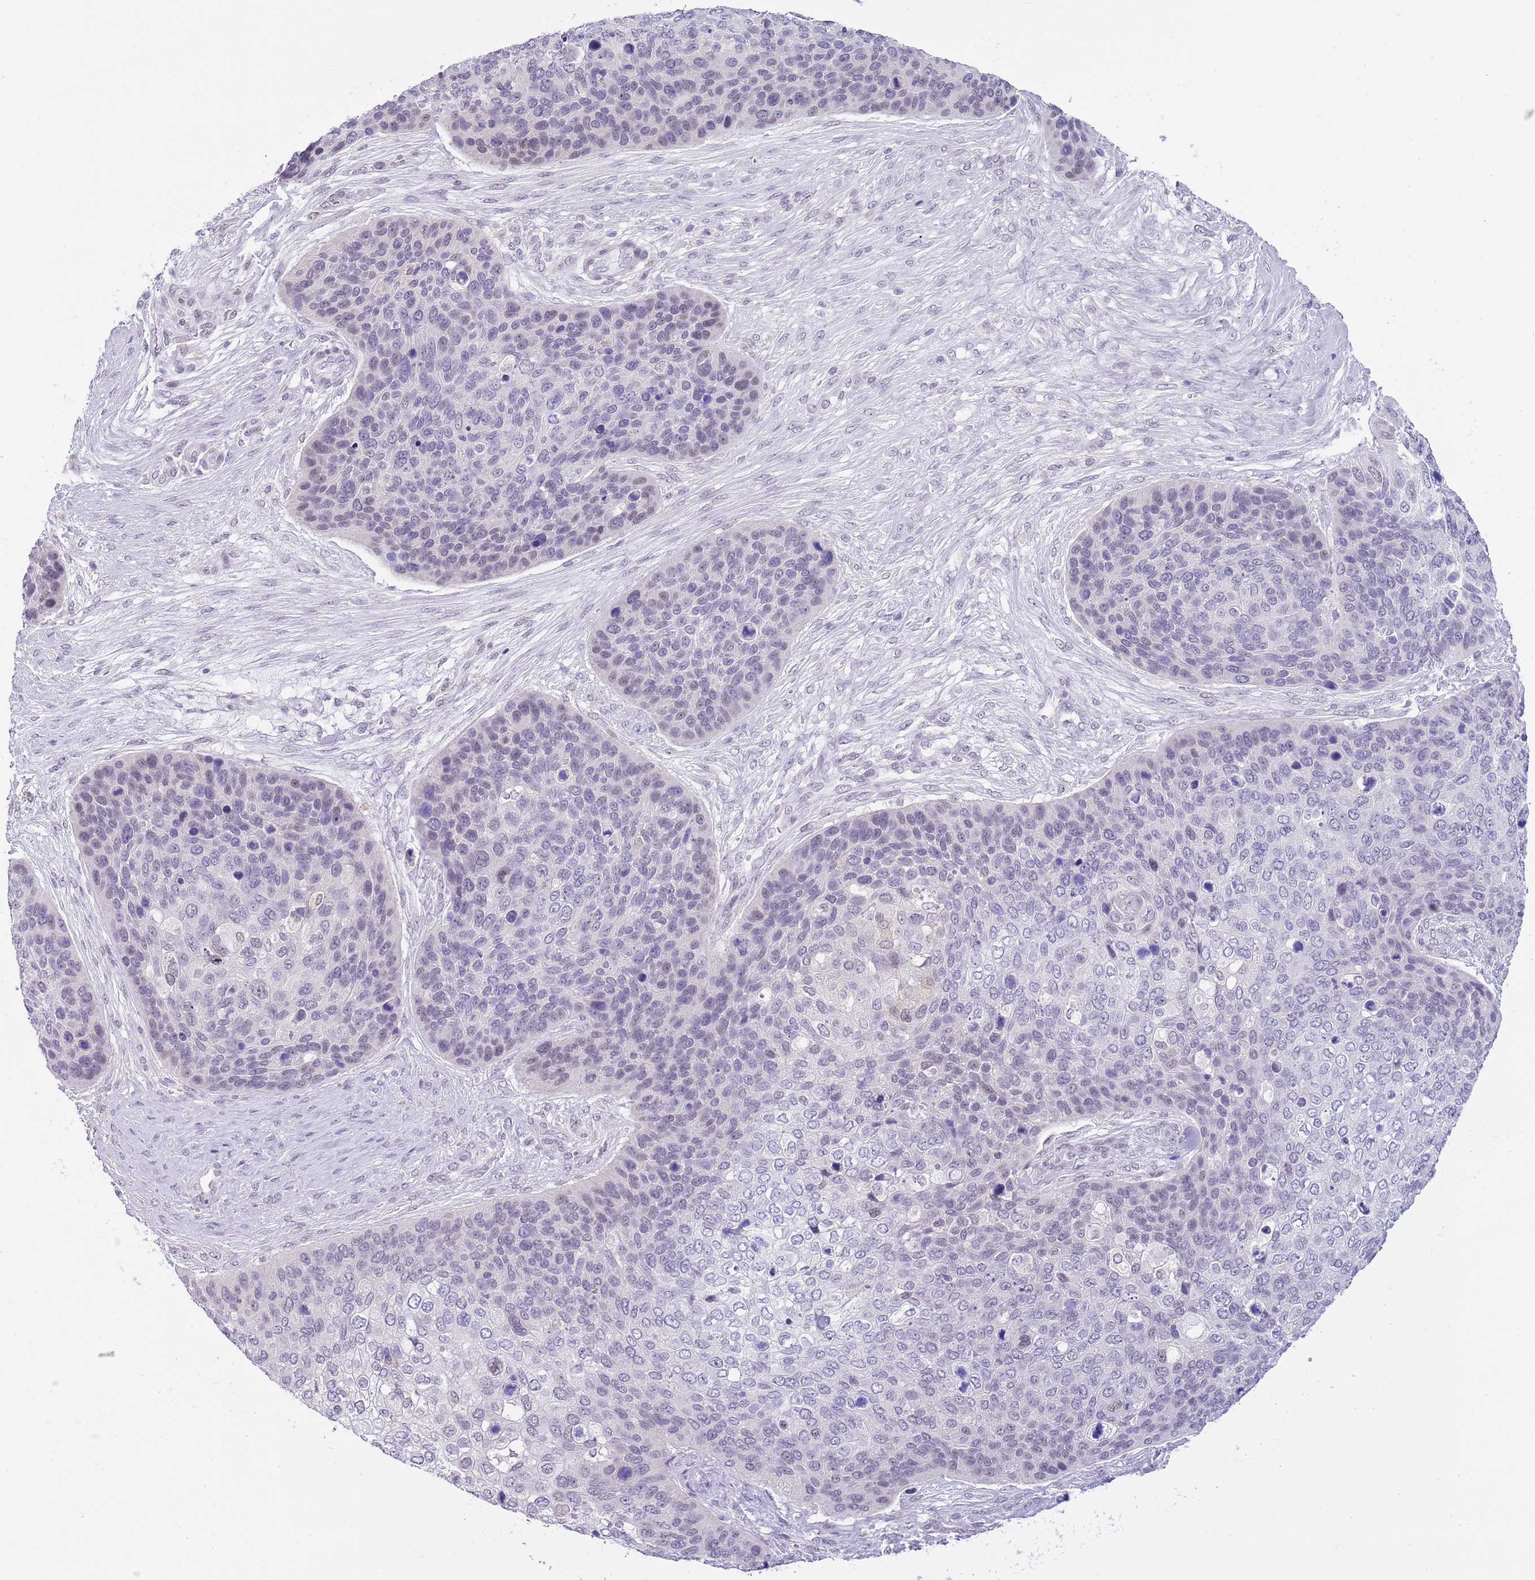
{"staining": {"intensity": "negative", "quantity": "none", "location": "none"}, "tissue": "skin cancer", "cell_type": "Tumor cells", "image_type": "cancer", "snomed": [{"axis": "morphology", "description": "Basal cell carcinoma"}, {"axis": "topography", "description": "Skin"}], "caption": "An IHC micrograph of skin basal cell carcinoma is shown. There is no staining in tumor cells of skin basal cell carcinoma.", "gene": "PPP1R17", "patient": {"sex": "female", "age": 74}}